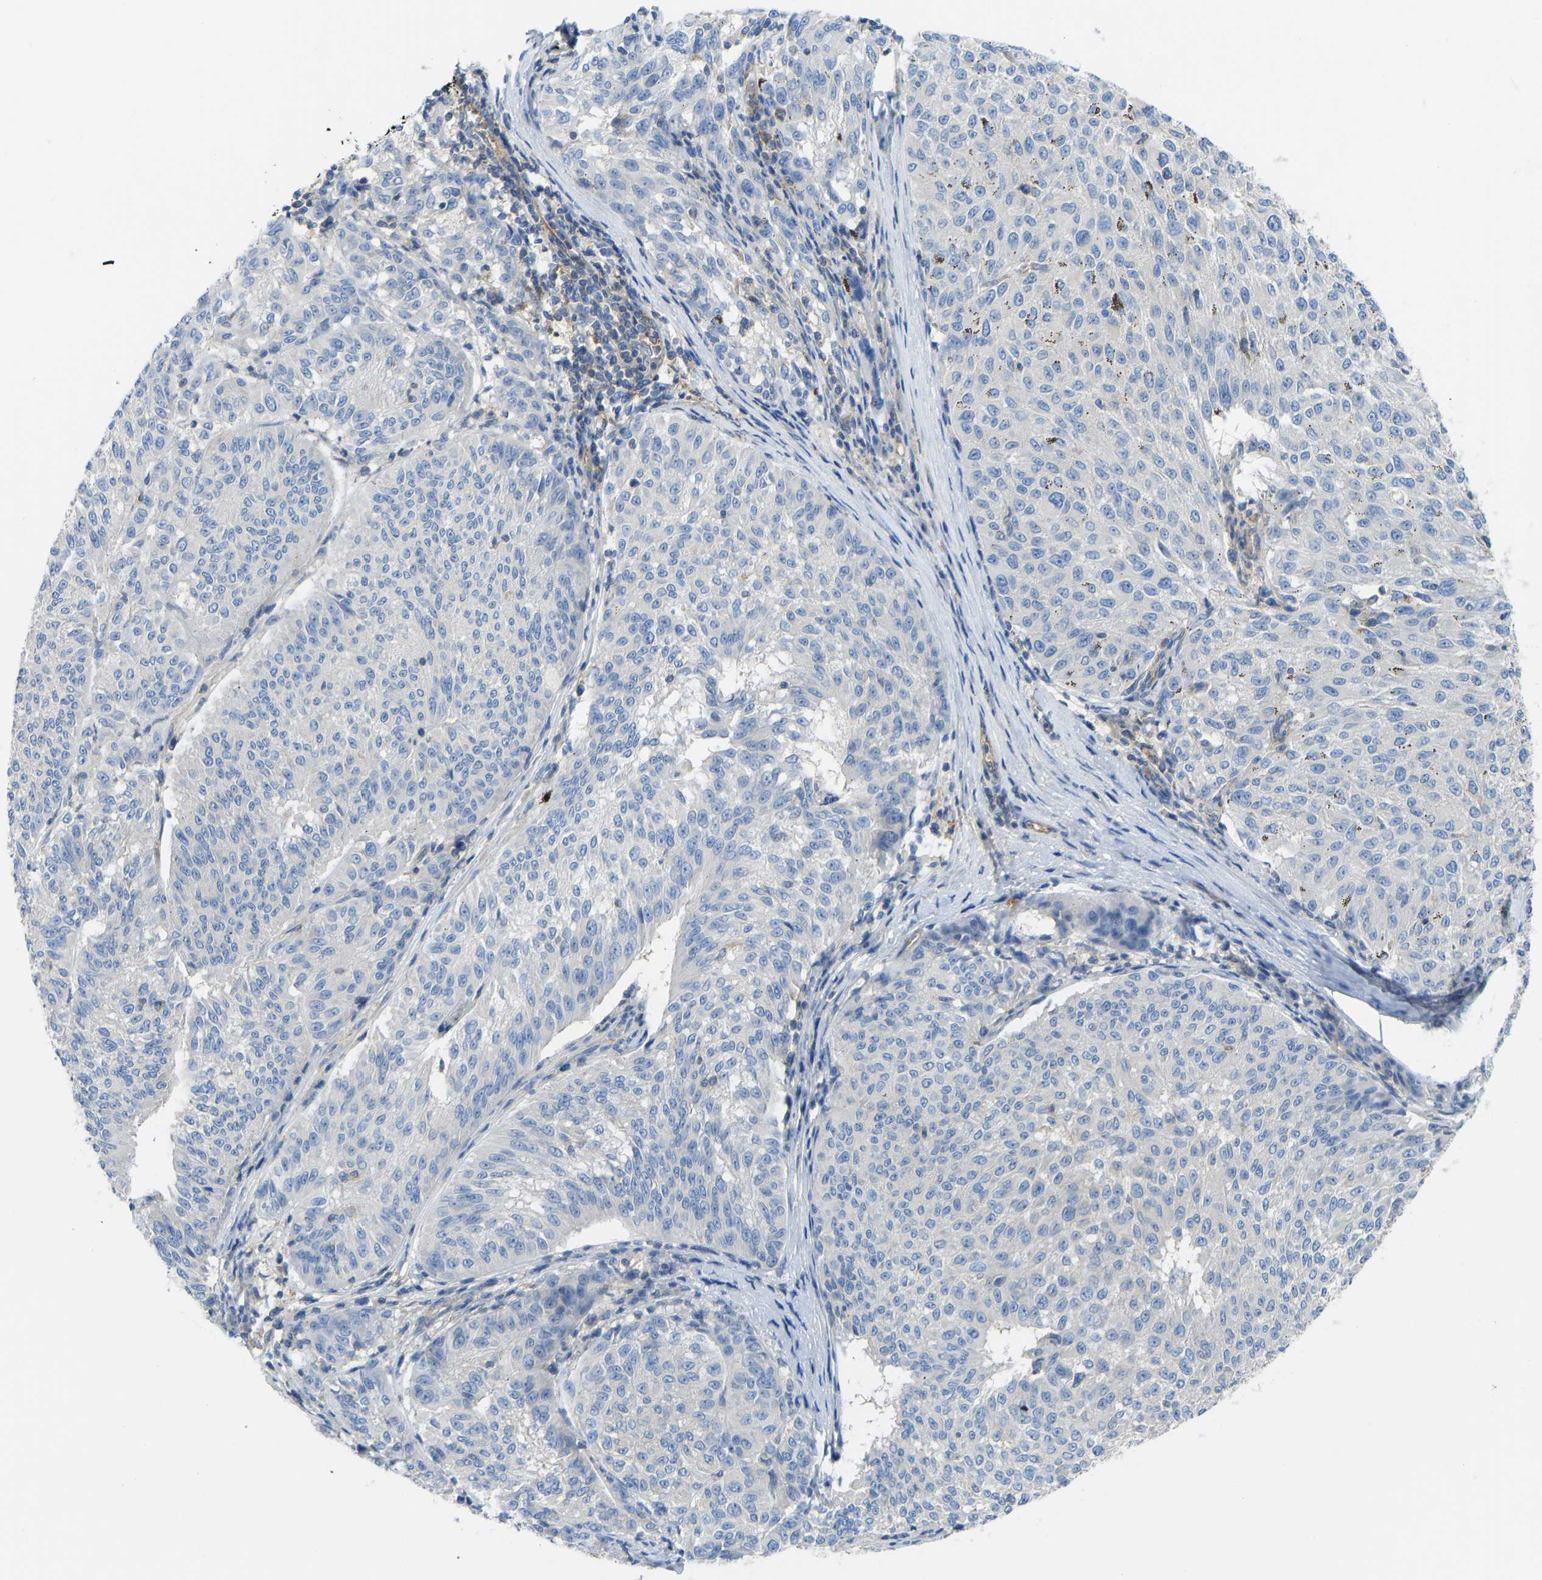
{"staining": {"intensity": "negative", "quantity": "none", "location": "none"}, "tissue": "melanoma", "cell_type": "Tumor cells", "image_type": "cancer", "snomed": [{"axis": "morphology", "description": "Malignant melanoma, NOS"}, {"axis": "topography", "description": "Skin"}], "caption": "Tumor cells show no significant protein expression in melanoma.", "gene": "PPP3CA", "patient": {"sex": "female", "age": 72}}